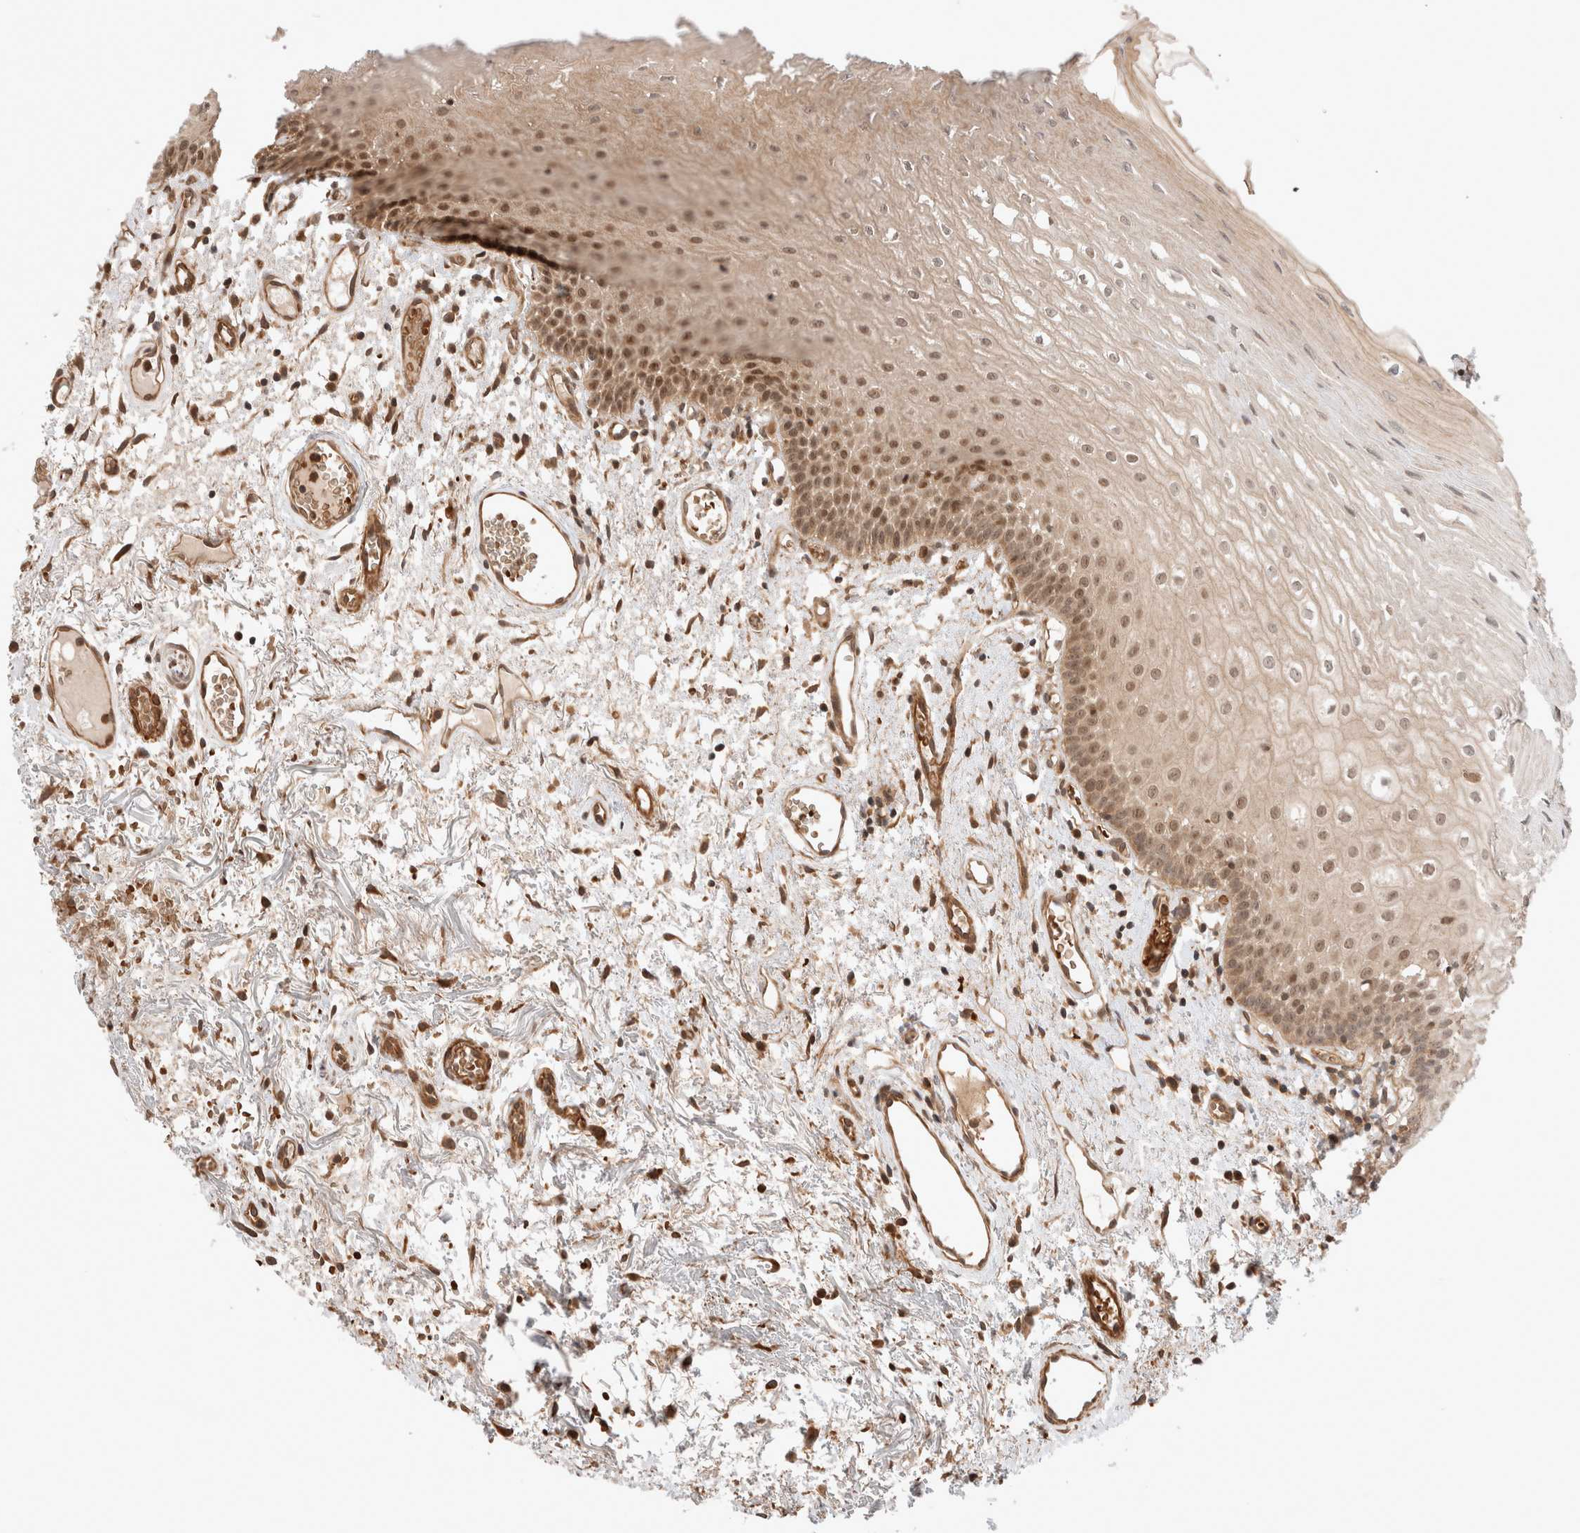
{"staining": {"intensity": "moderate", "quantity": ">75%", "location": "cytoplasmic/membranous,nuclear"}, "tissue": "oral mucosa", "cell_type": "Squamous epithelial cells", "image_type": "normal", "snomed": [{"axis": "morphology", "description": "Normal tissue, NOS"}, {"axis": "topography", "description": "Oral tissue"}], "caption": "Squamous epithelial cells reveal moderate cytoplasmic/membranous,nuclear positivity in approximately >75% of cells in unremarkable oral mucosa.", "gene": "ZNF649", "patient": {"sex": "male", "age": 52}}